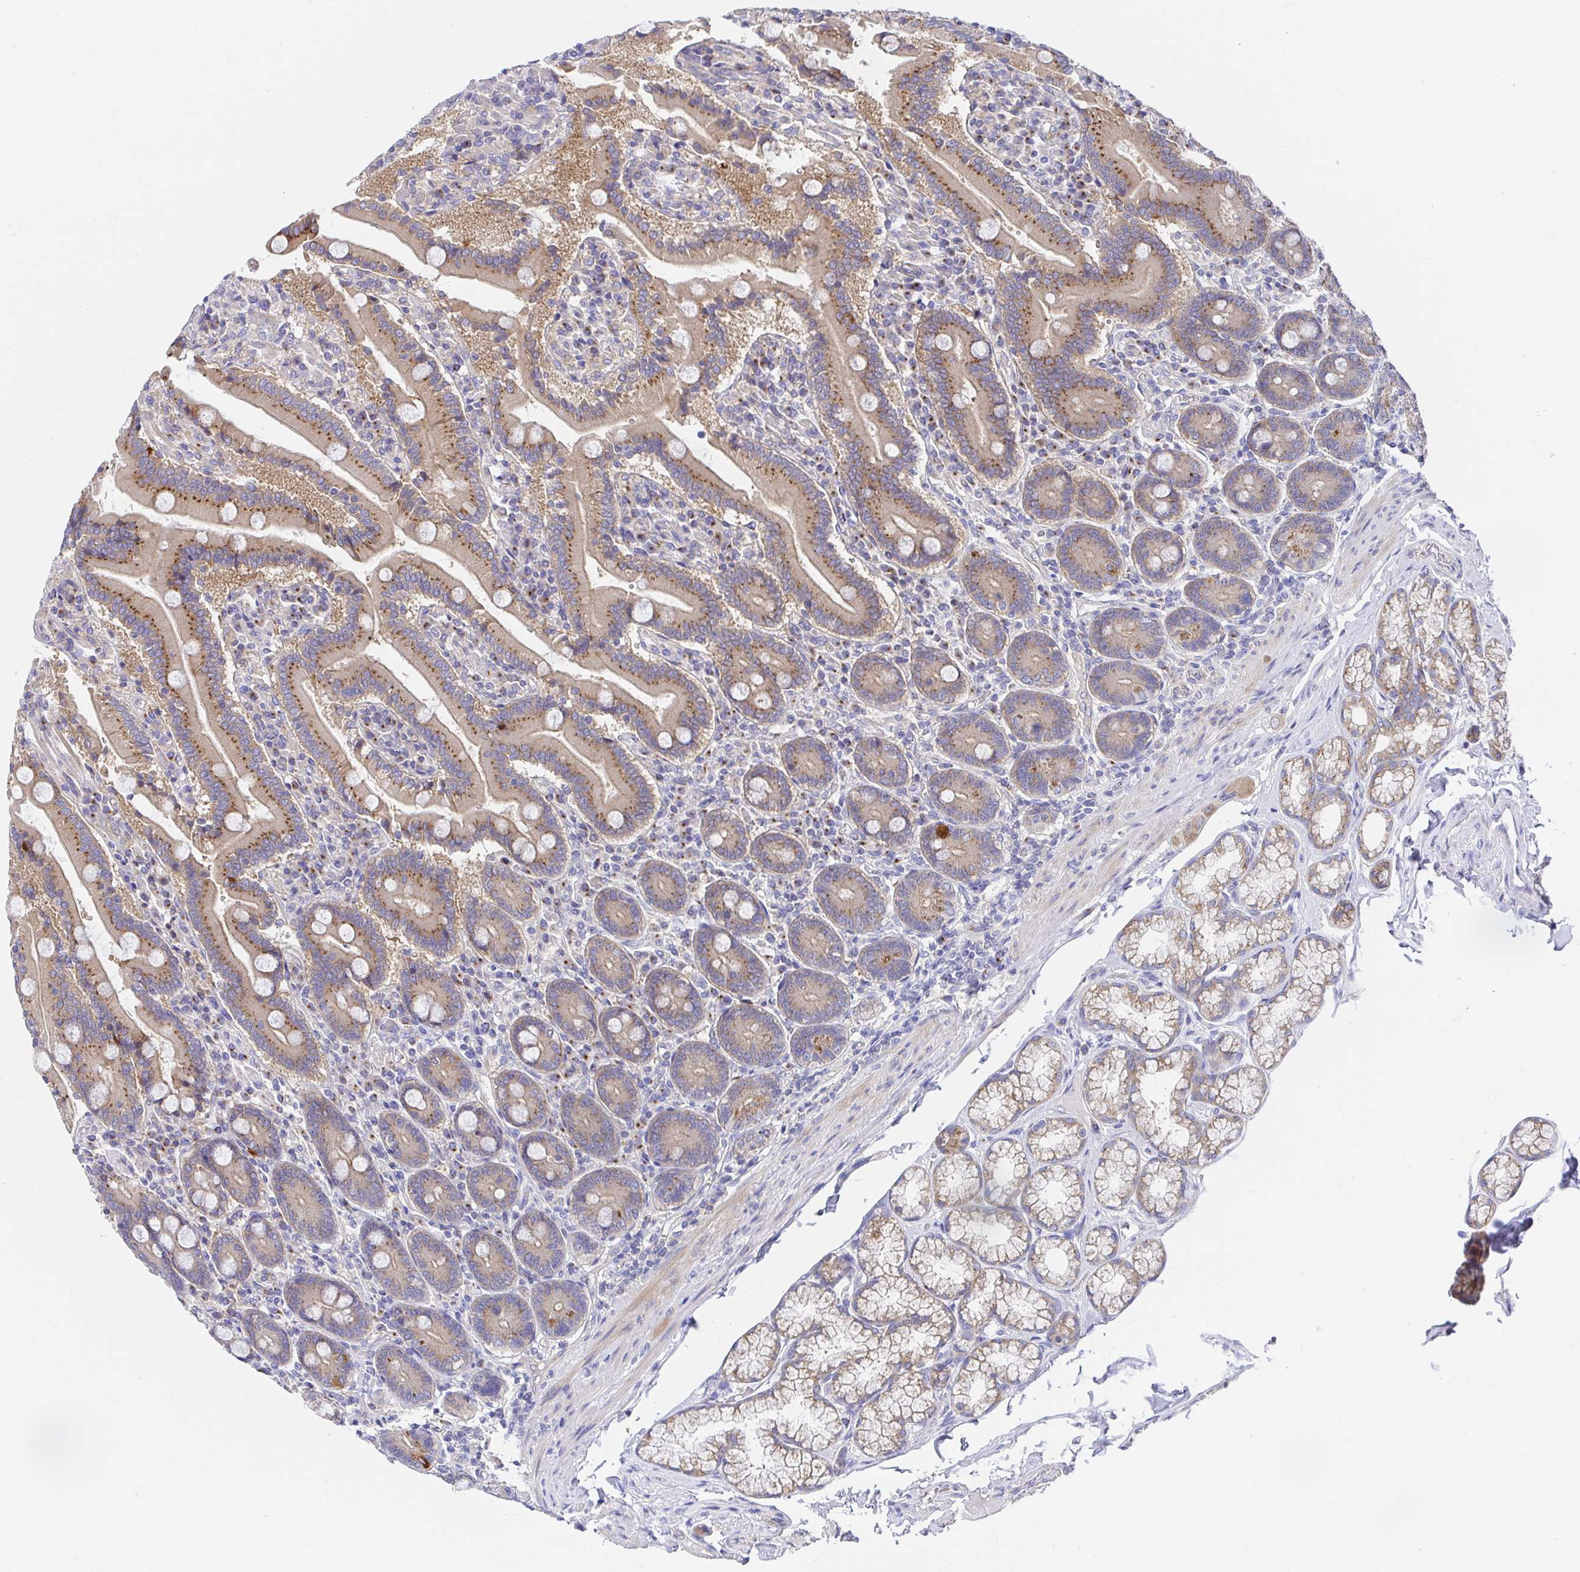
{"staining": {"intensity": "moderate", "quantity": ">75%", "location": "cytoplasmic/membranous"}, "tissue": "duodenum", "cell_type": "Glandular cells", "image_type": "normal", "snomed": [{"axis": "morphology", "description": "Normal tissue, NOS"}, {"axis": "topography", "description": "Duodenum"}], "caption": "Protein expression analysis of unremarkable human duodenum reveals moderate cytoplasmic/membranous positivity in about >75% of glandular cells. The staining was performed using DAB (3,3'-diaminobenzidine) to visualize the protein expression in brown, while the nuclei were stained in blue with hematoxylin (Magnification: 20x).", "gene": "GOLGA1", "patient": {"sex": "female", "age": 62}}